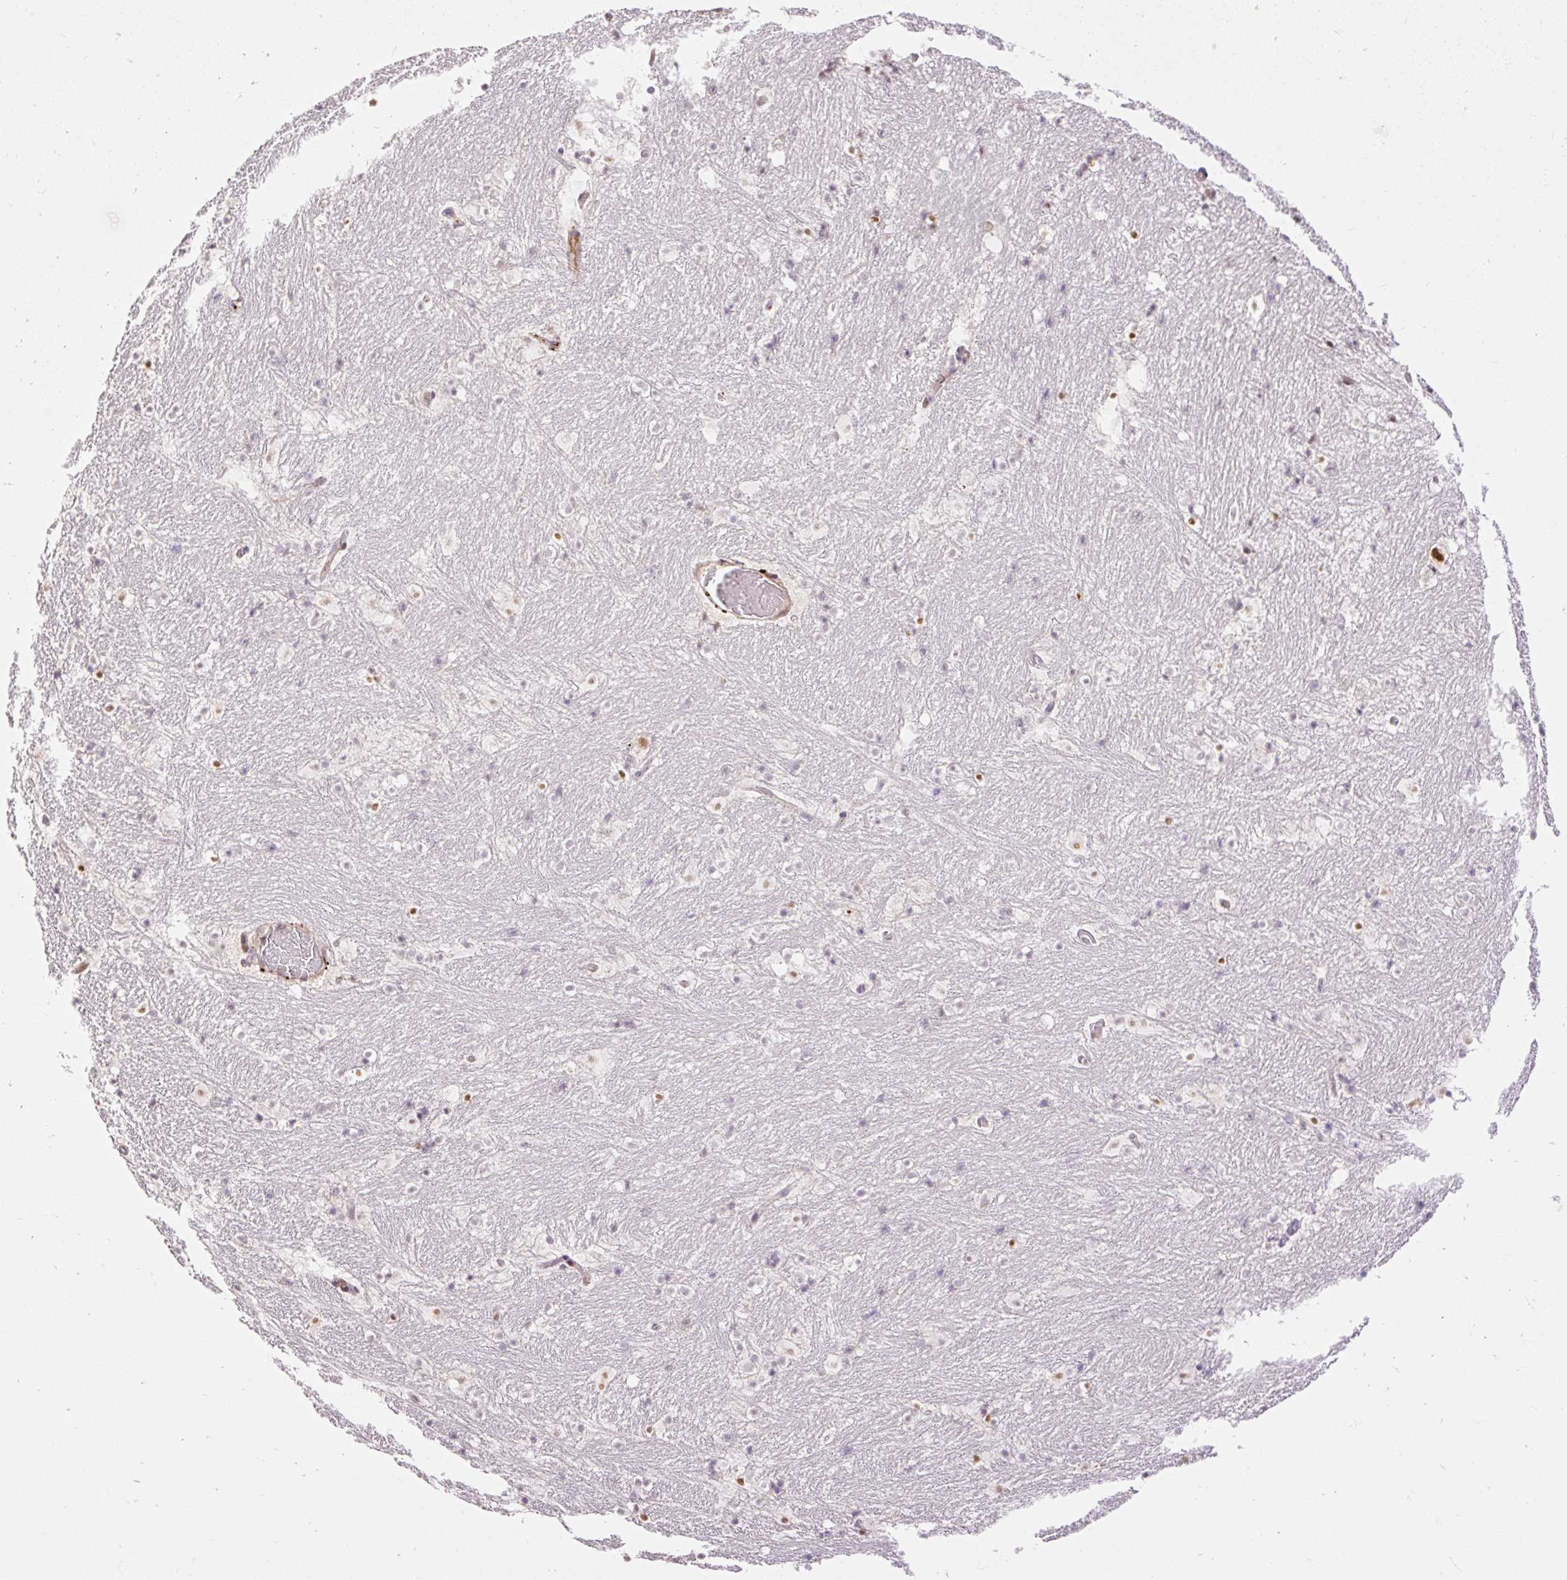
{"staining": {"intensity": "moderate", "quantity": "<25%", "location": "nuclear"}, "tissue": "caudate", "cell_type": "Glial cells", "image_type": "normal", "snomed": [{"axis": "morphology", "description": "Normal tissue, NOS"}, {"axis": "topography", "description": "Lateral ventricle wall"}], "caption": "The image shows a brown stain indicating the presence of a protein in the nuclear of glial cells in caudate.", "gene": "RIPPLY3", "patient": {"sex": "male", "age": 37}}